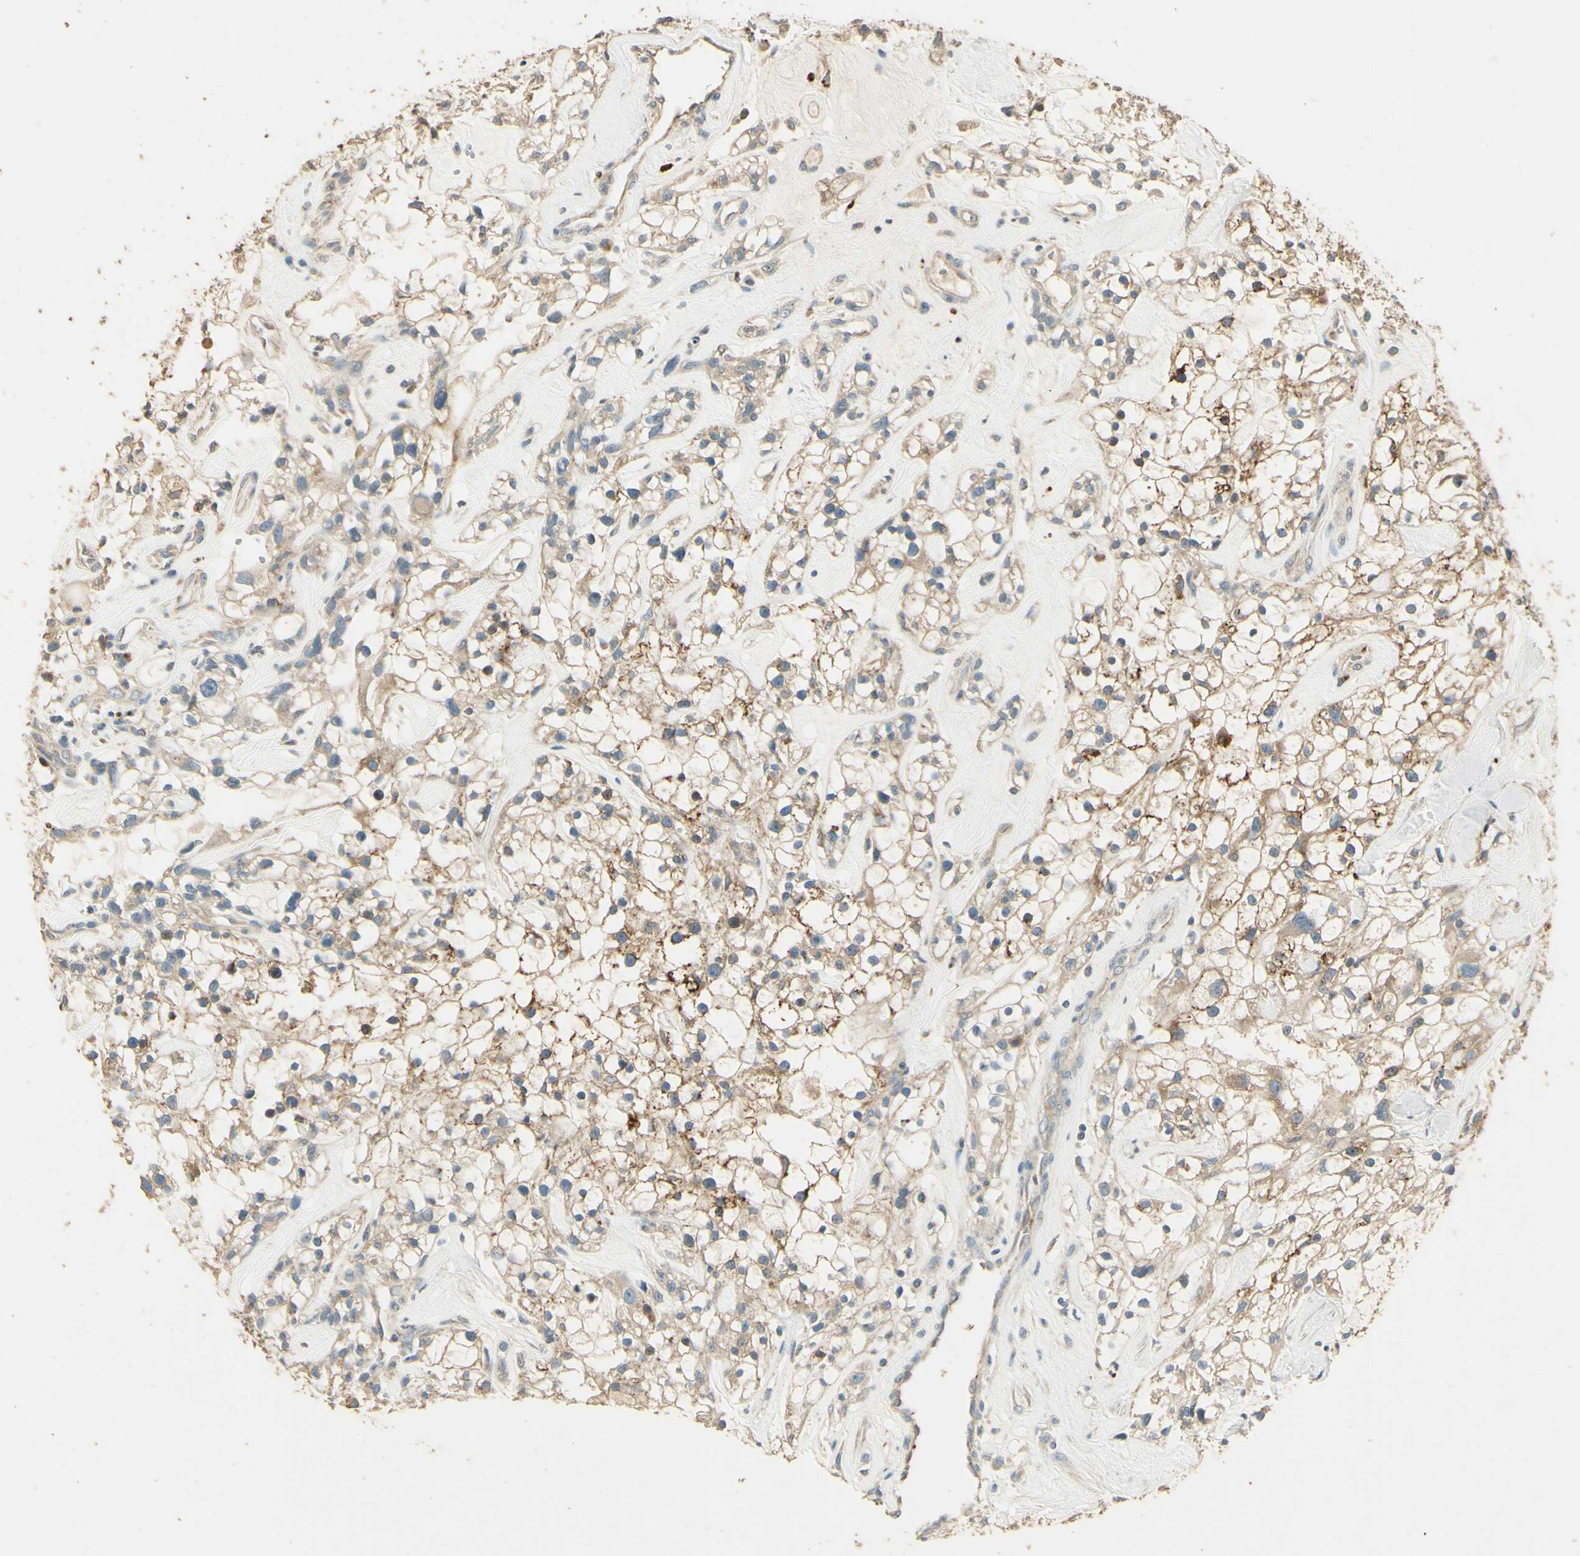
{"staining": {"intensity": "moderate", "quantity": ">75%", "location": "cytoplasmic/membranous"}, "tissue": "renal cancer", "cell_type": "Tumor cells", "image_type": "cancer", "snomed": [{"axis": "morphology", "description": "Adenocarcinoma, NOS"}, {"axis": "topography", "description": "Kidney"}], "caption": "Immunohistochemistry staining of renal cancer, which reveals medium levels of moderate cytoplasmic/membranous staining in about >75% of tumor cells indicating moderate cytoplasmic/membranous protein staining. The staining was performed using DAB (3,3'-diaminobenzidine) (brown) for protein detection and nuclei were counterstained in hematoxylin (blue).", "gene": "ARHGEF17", "patient": {"sex": "female", "age": 60}}